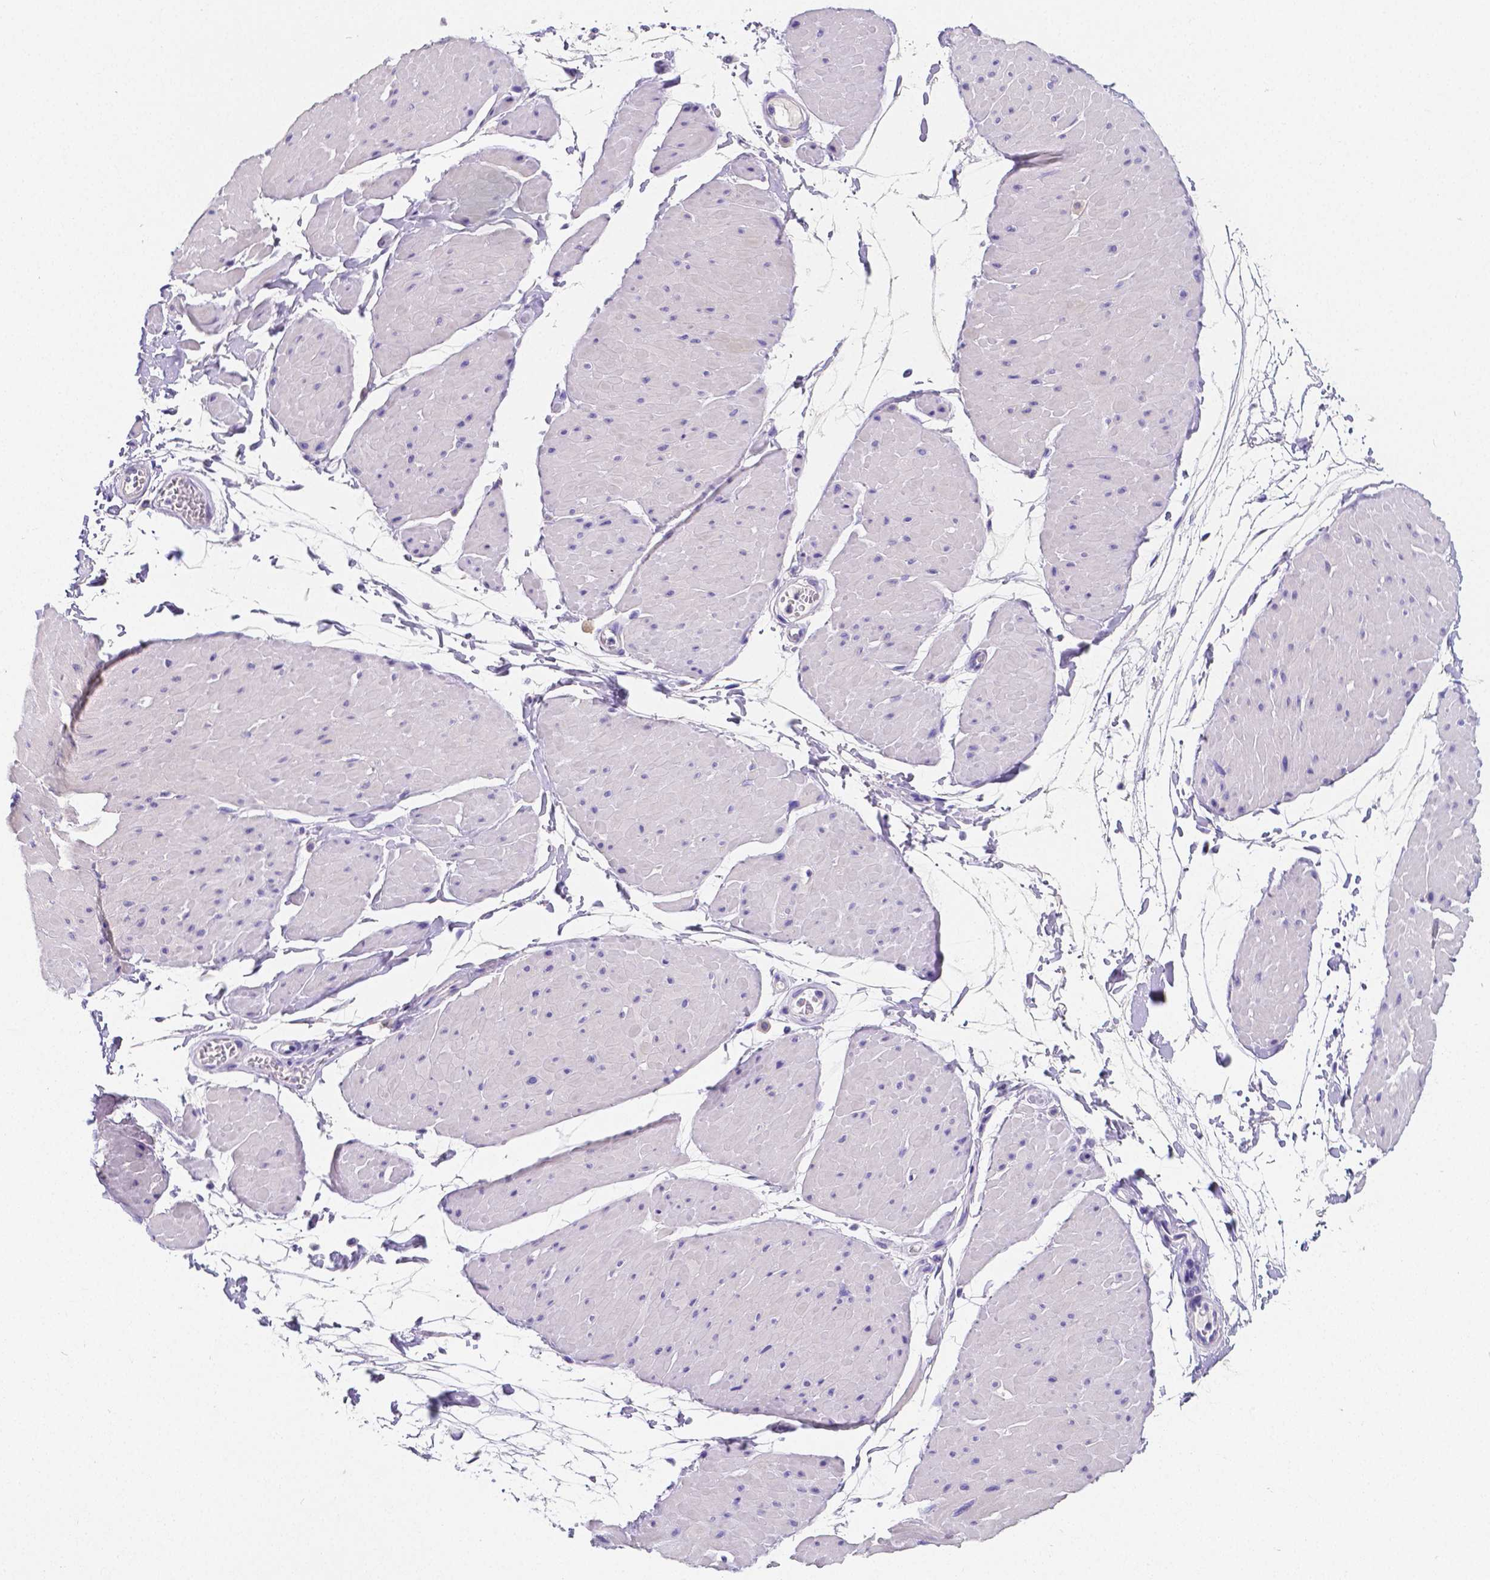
{"staining": {"intensity": "negative", "quantity": "none", "location": "none"}, "tissue": "adipose tissue", "cell_type": "Adipocytes", "image_type": "normal", "snomed": [{"axis": "morphology", "description": "Normal tissue, NOS"}, {"axis": "topography", "description": "Smooth muscle"}, {"axis": "topography", "description": "Peripheral nerve tissue"}], "caption": "High power microscopy photomicrograph of an immunohistochemistry histopathology image of normal adipose tissue, revealing no significant expression in adipocytes.", "gene": "SATB2", "patient": {"sex": "male", "age": 58}}